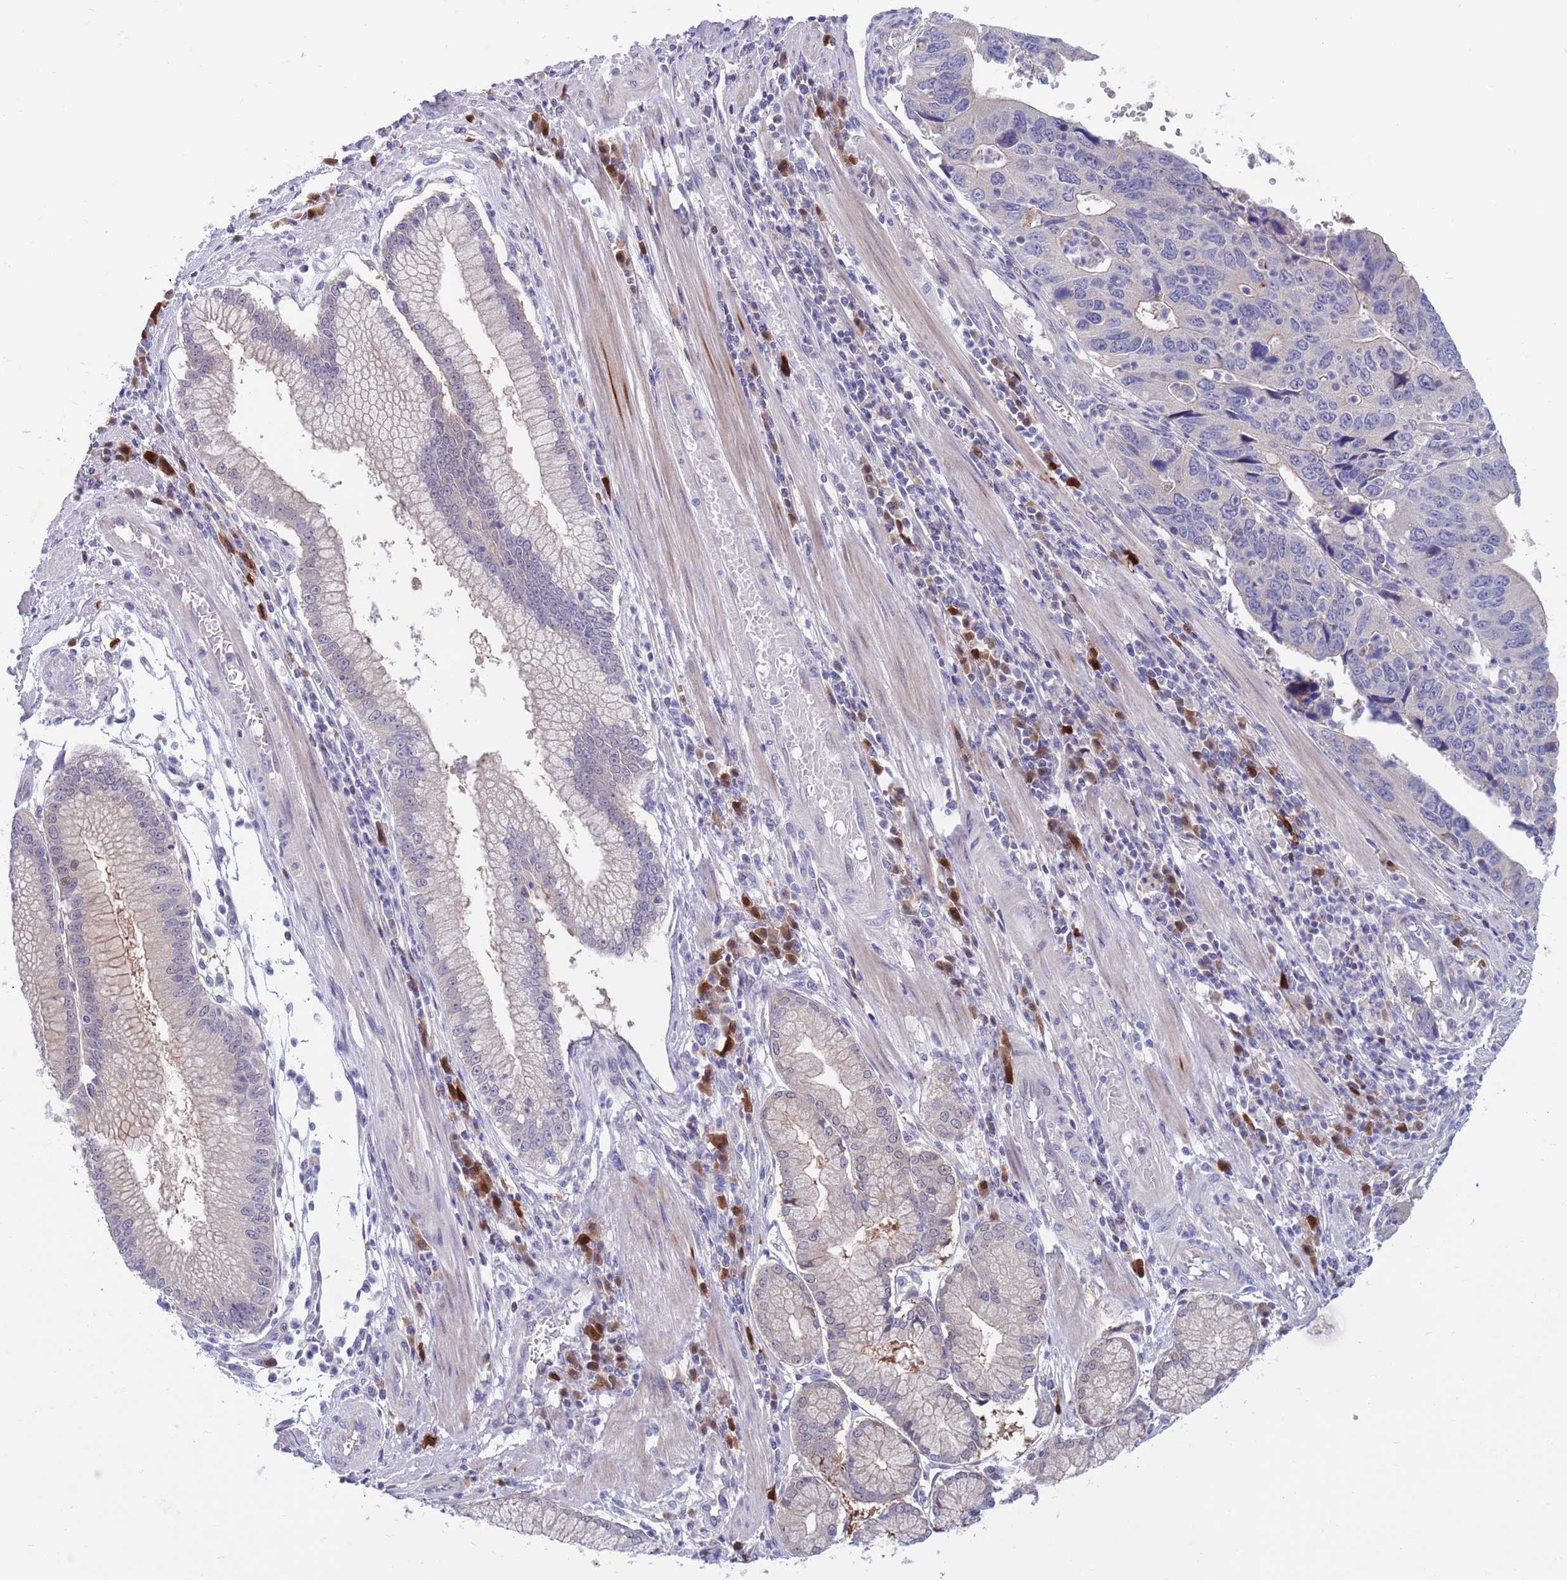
{"staining": {"intensity": "negative", "quantity": "none", "location": "none"}, "tissue": "stomach cancer", "cell_type": "Tumor cells", "image_type": "cancer", "snomed": [{"axis": "morphology", "description": "Adenocarcinoma, NOS"}, {"axis": "topography", "description": "Stomach"}], "caption": "An image of stomach cancer (adenocarcinoma) stained for a protein reveals no brown staining in tumor cells.", "gene": "KLHL29", "patient": {"sex": "male", "age": 59}}